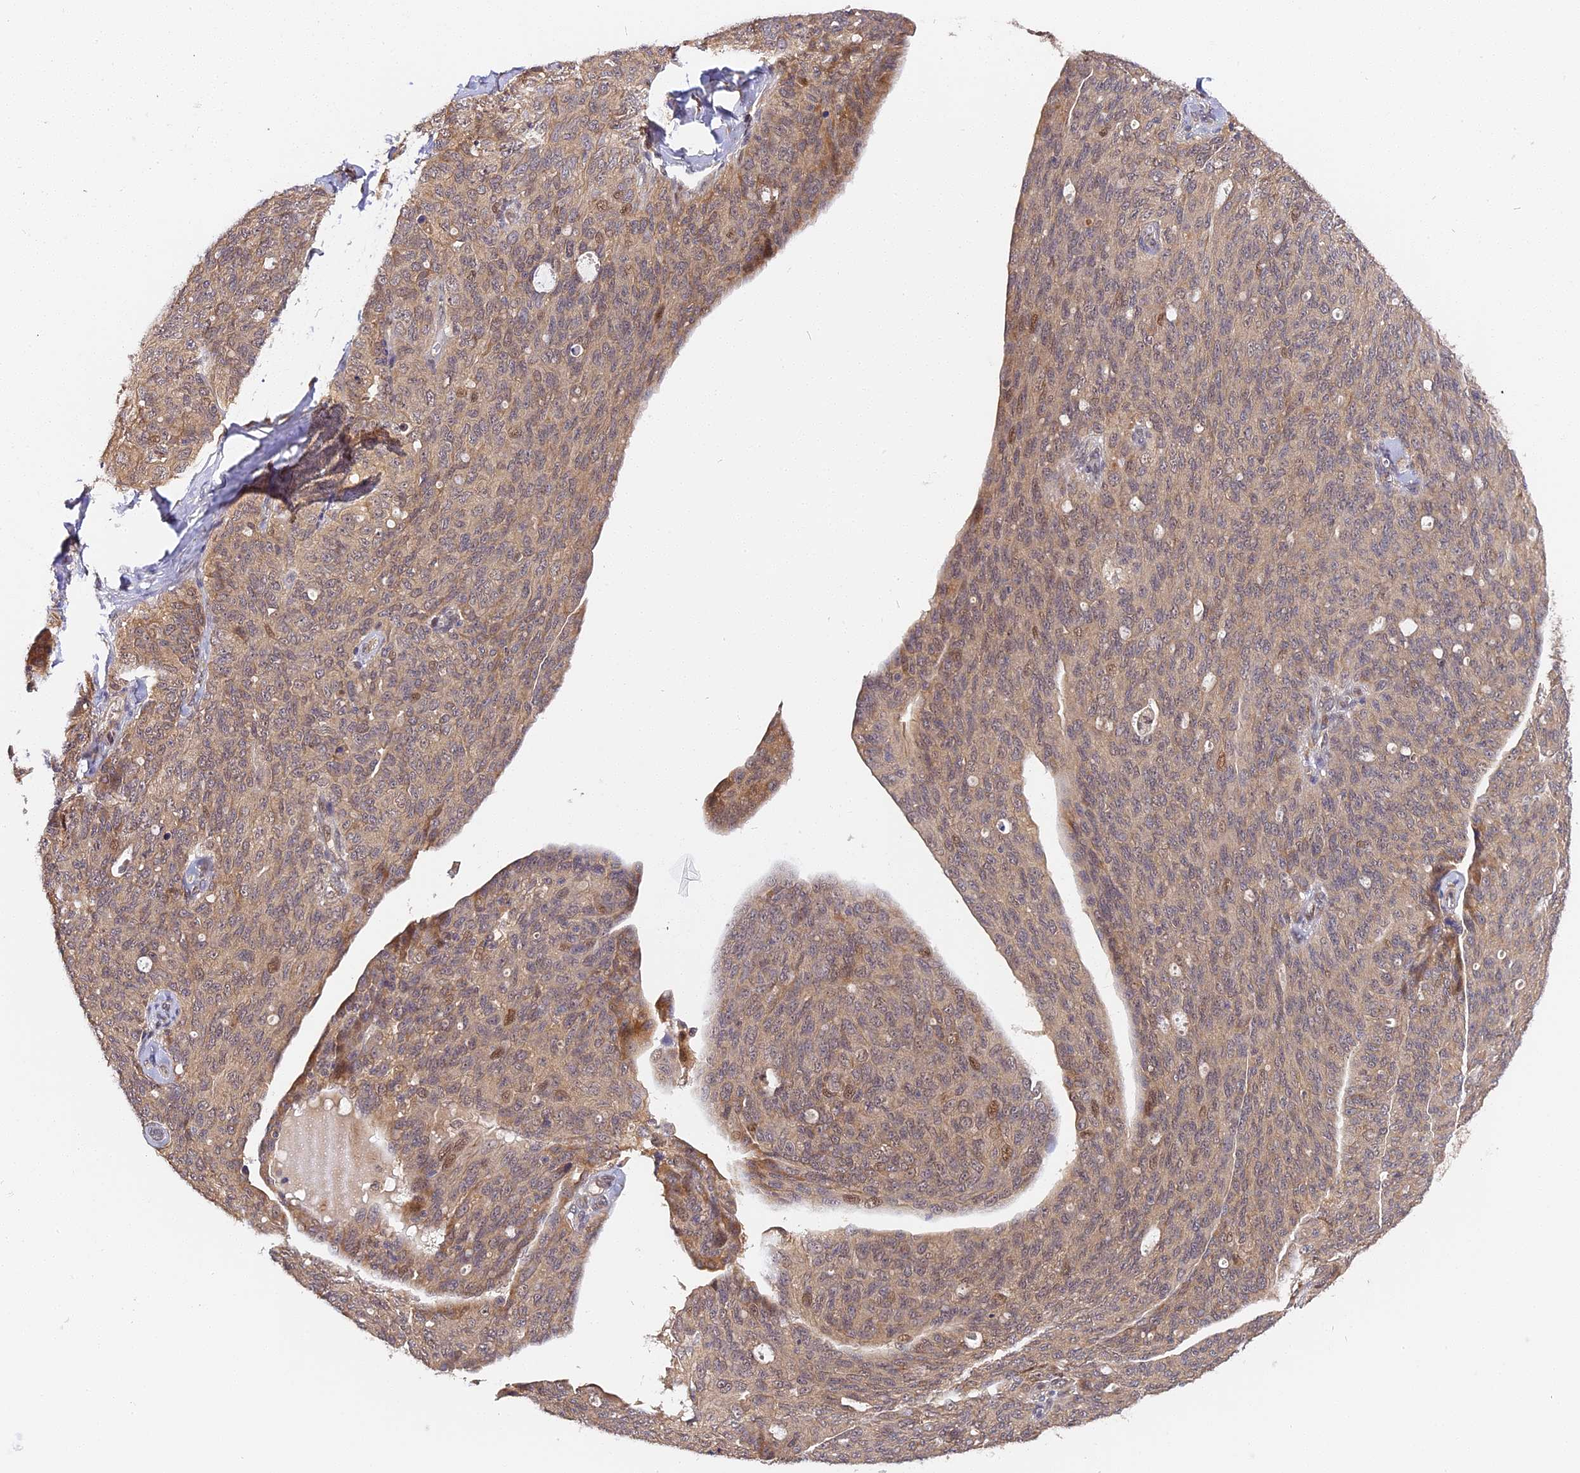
{"staining": {"intensity": "weak", "quantity": "25%-75%", "location": "cytoplasmic/membranous"}, "tissue": "ovarian cancer", "cell_type": "Tumor cells", "image_type": "cancer", "snomed": [{"axis": "morphology", "description": "Carcinoma, endometroid"}, {"axis": "topography", "description": "Ovary"}], "caption": "The immunohistochemical stain labels weak cytoplasmic/membranous staining in tumor cells of ovarian cancer tissue.", "gene": "IMPACT", "patient": {"sex": "female", "age": 60}}